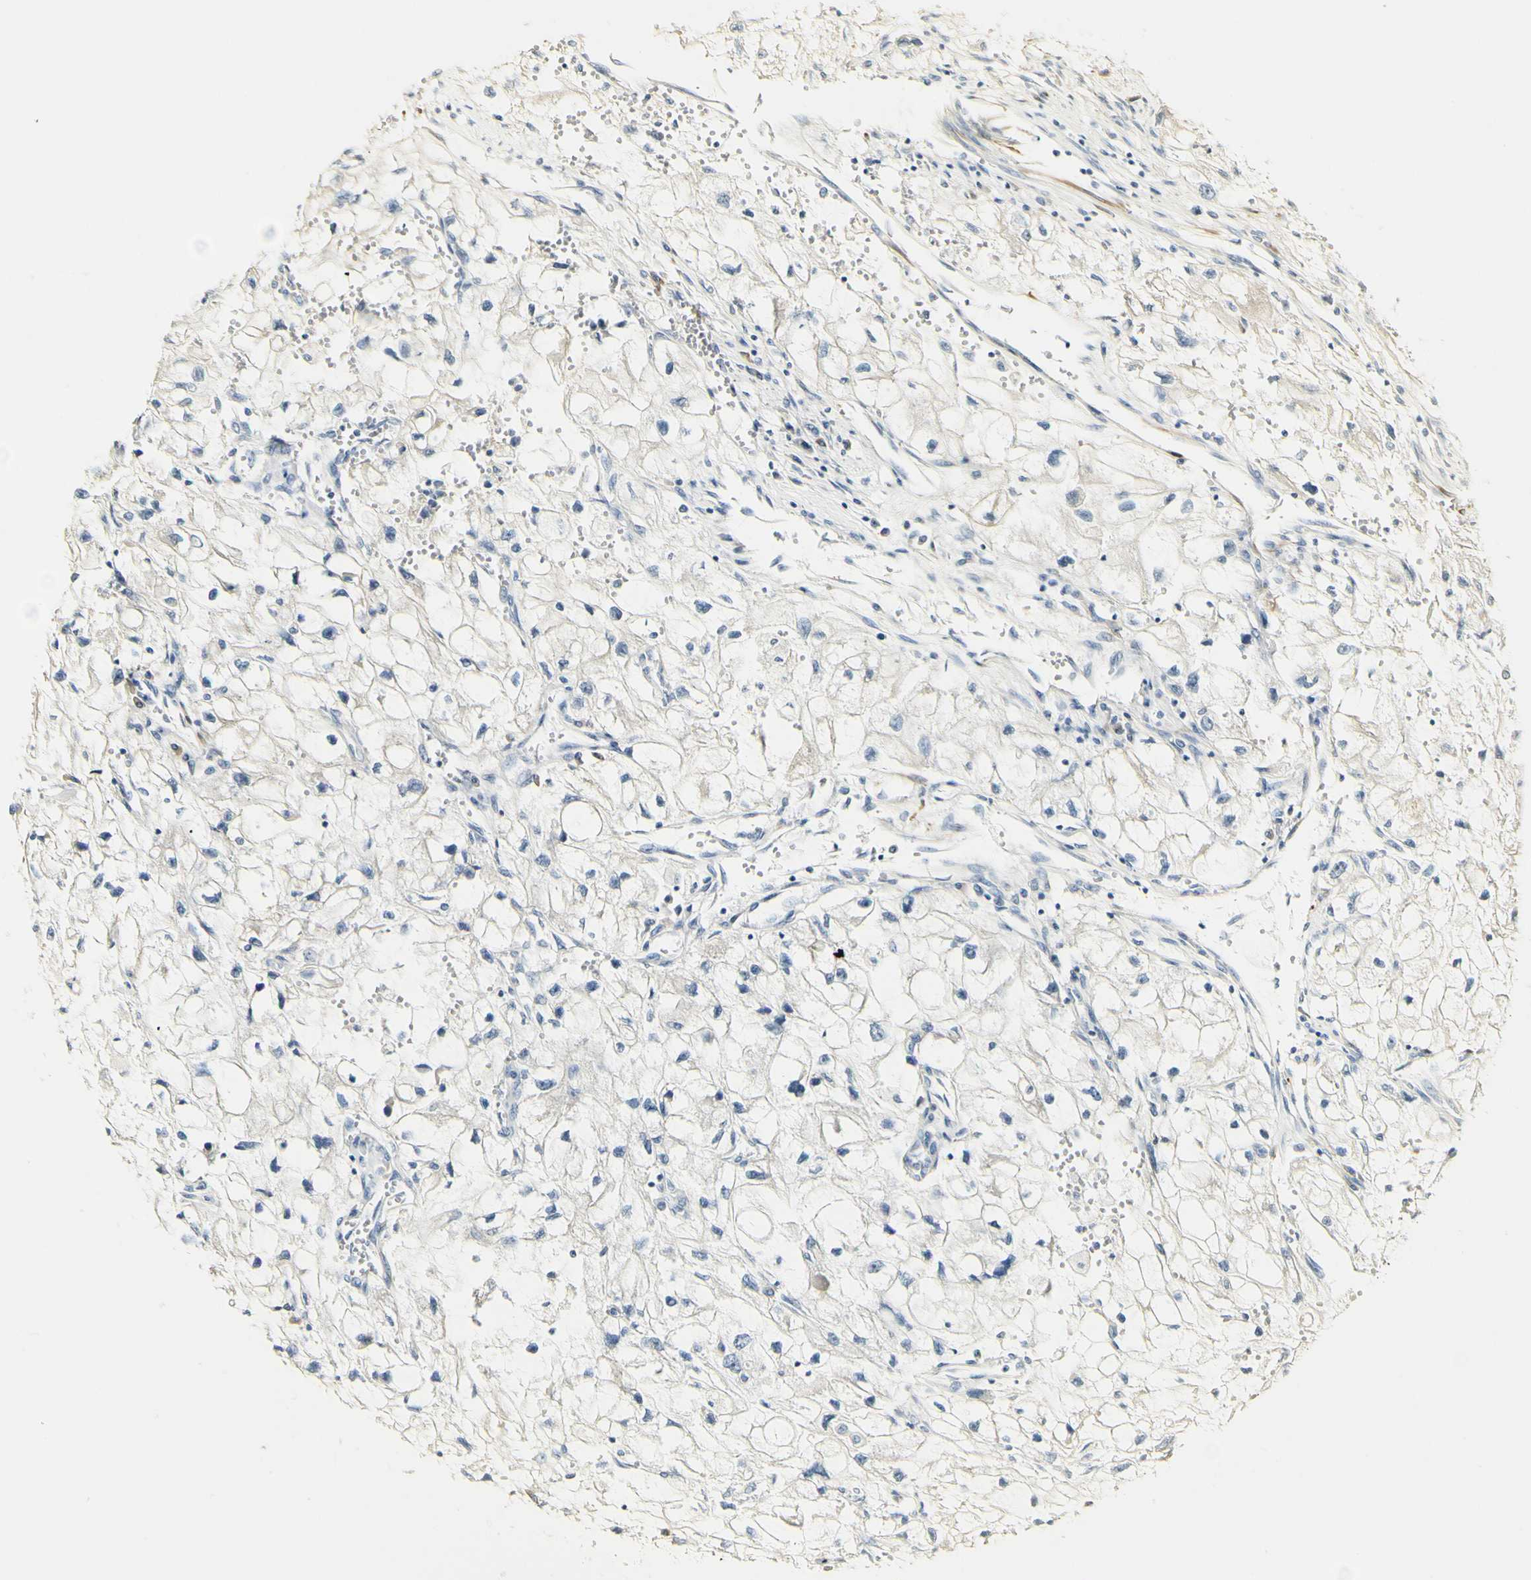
{"staining": {"intensity": "negative", "quantity": "none", "location": "none"}, "tissue": "renal cancer", "cell_type": "Tumor cells", "image_type": "cancer", "snomed": [{"axis": "morphology", "description": "Adenocarcinoma, NOS"}, {"axis": "topography", "description": "Kidney"}], "caption": "The photomicrograph reveals no staining of tumor cells in adenocarcinoma (renal). (IHC, brightfield microscopy, high magnification).", "gene": "FMO3", "patient": {"sex": "female", "age": 70}}